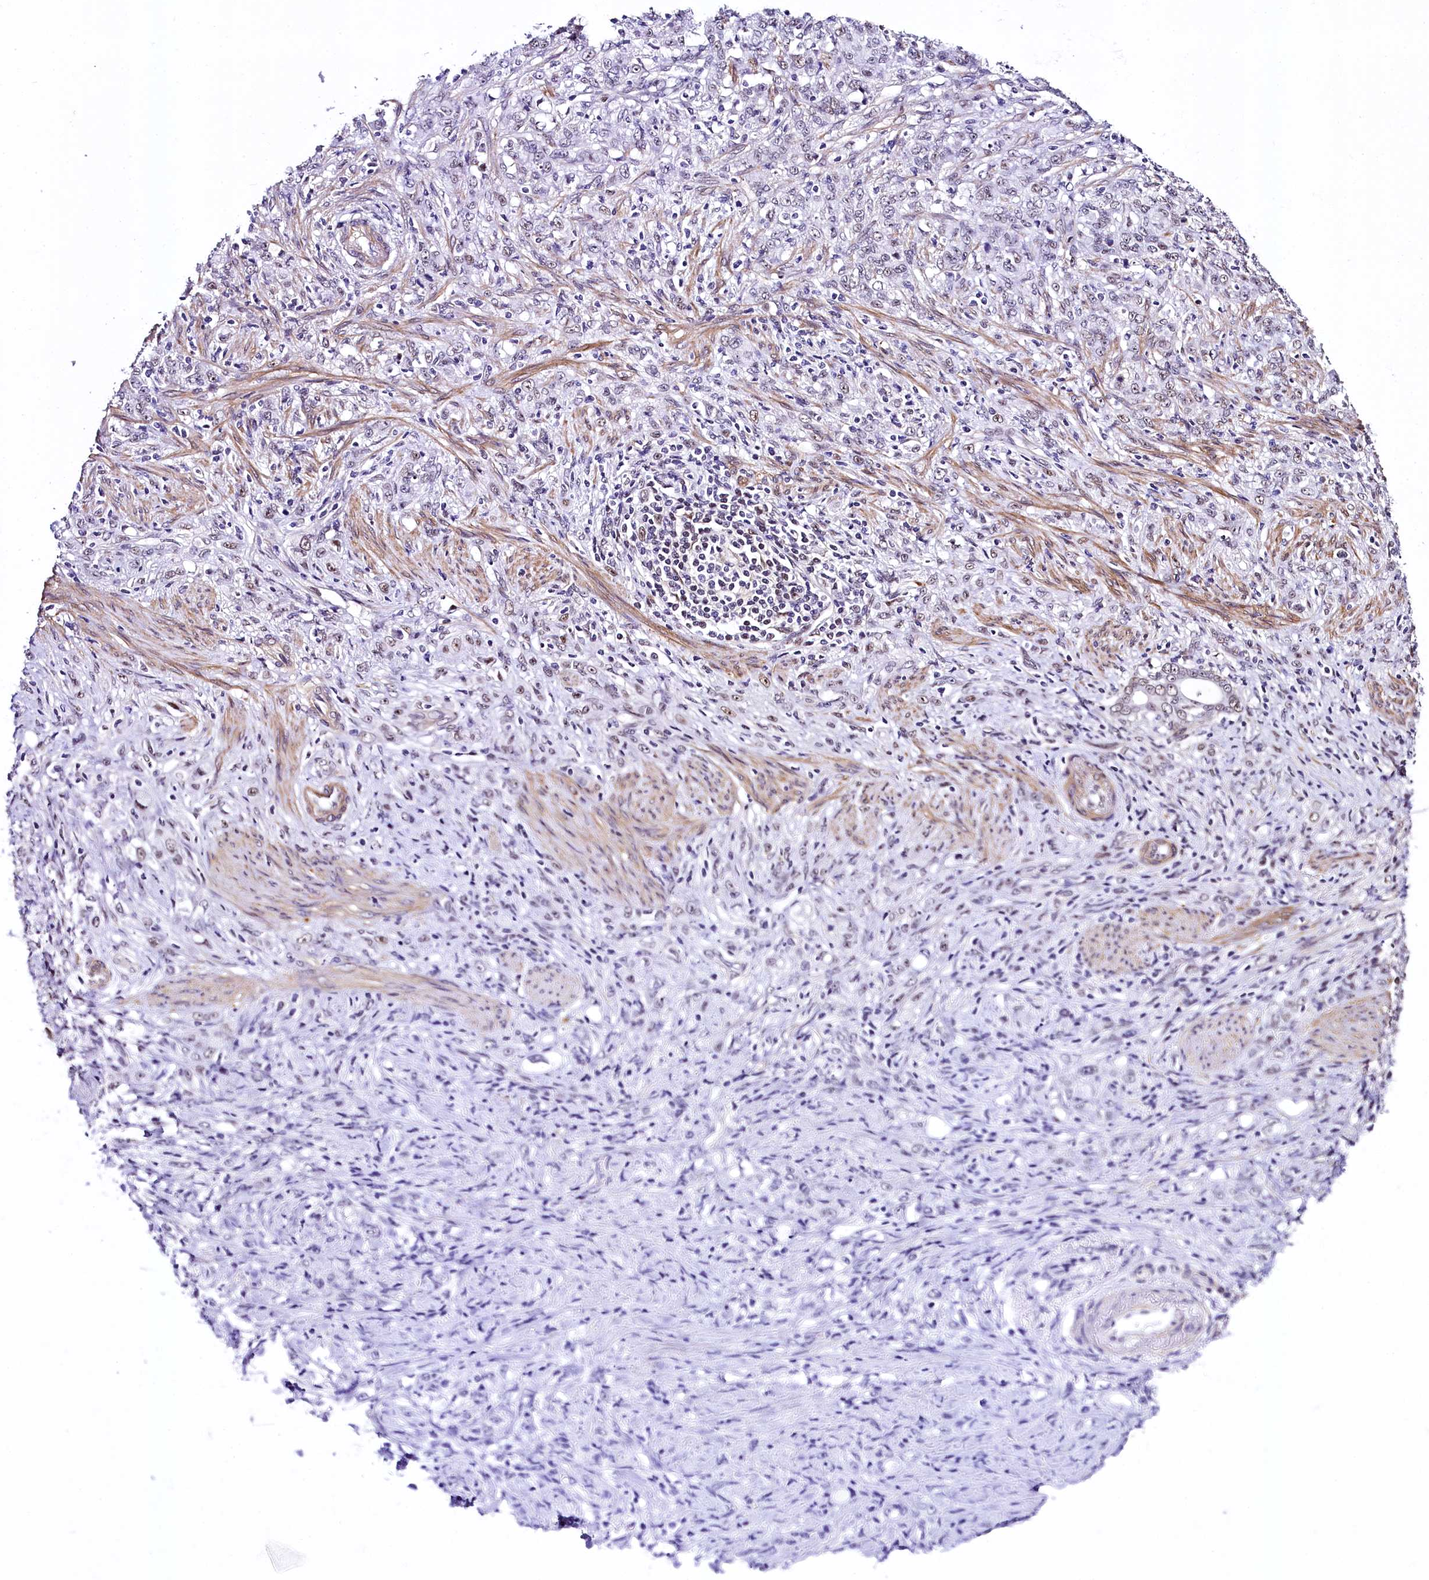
{"staining": {"intensity": "negative", "quantity": "none", "location": "none"}, "tissue": "stomach cancer", "cell_type": "Tumor cells", "image_type": "cancer", "snomed": [{"axis": "morphology", "description": "Adenocarcinoma, NOS"}, {"axis": "topography", "description": "Stomach"}], "caption": "A histopathology image of human stomach cancer (adenocarcinoma) is negative for staining in tumor cells.", "gene": "SAMD10", "patient": {"sex": "female", "age": 79}}